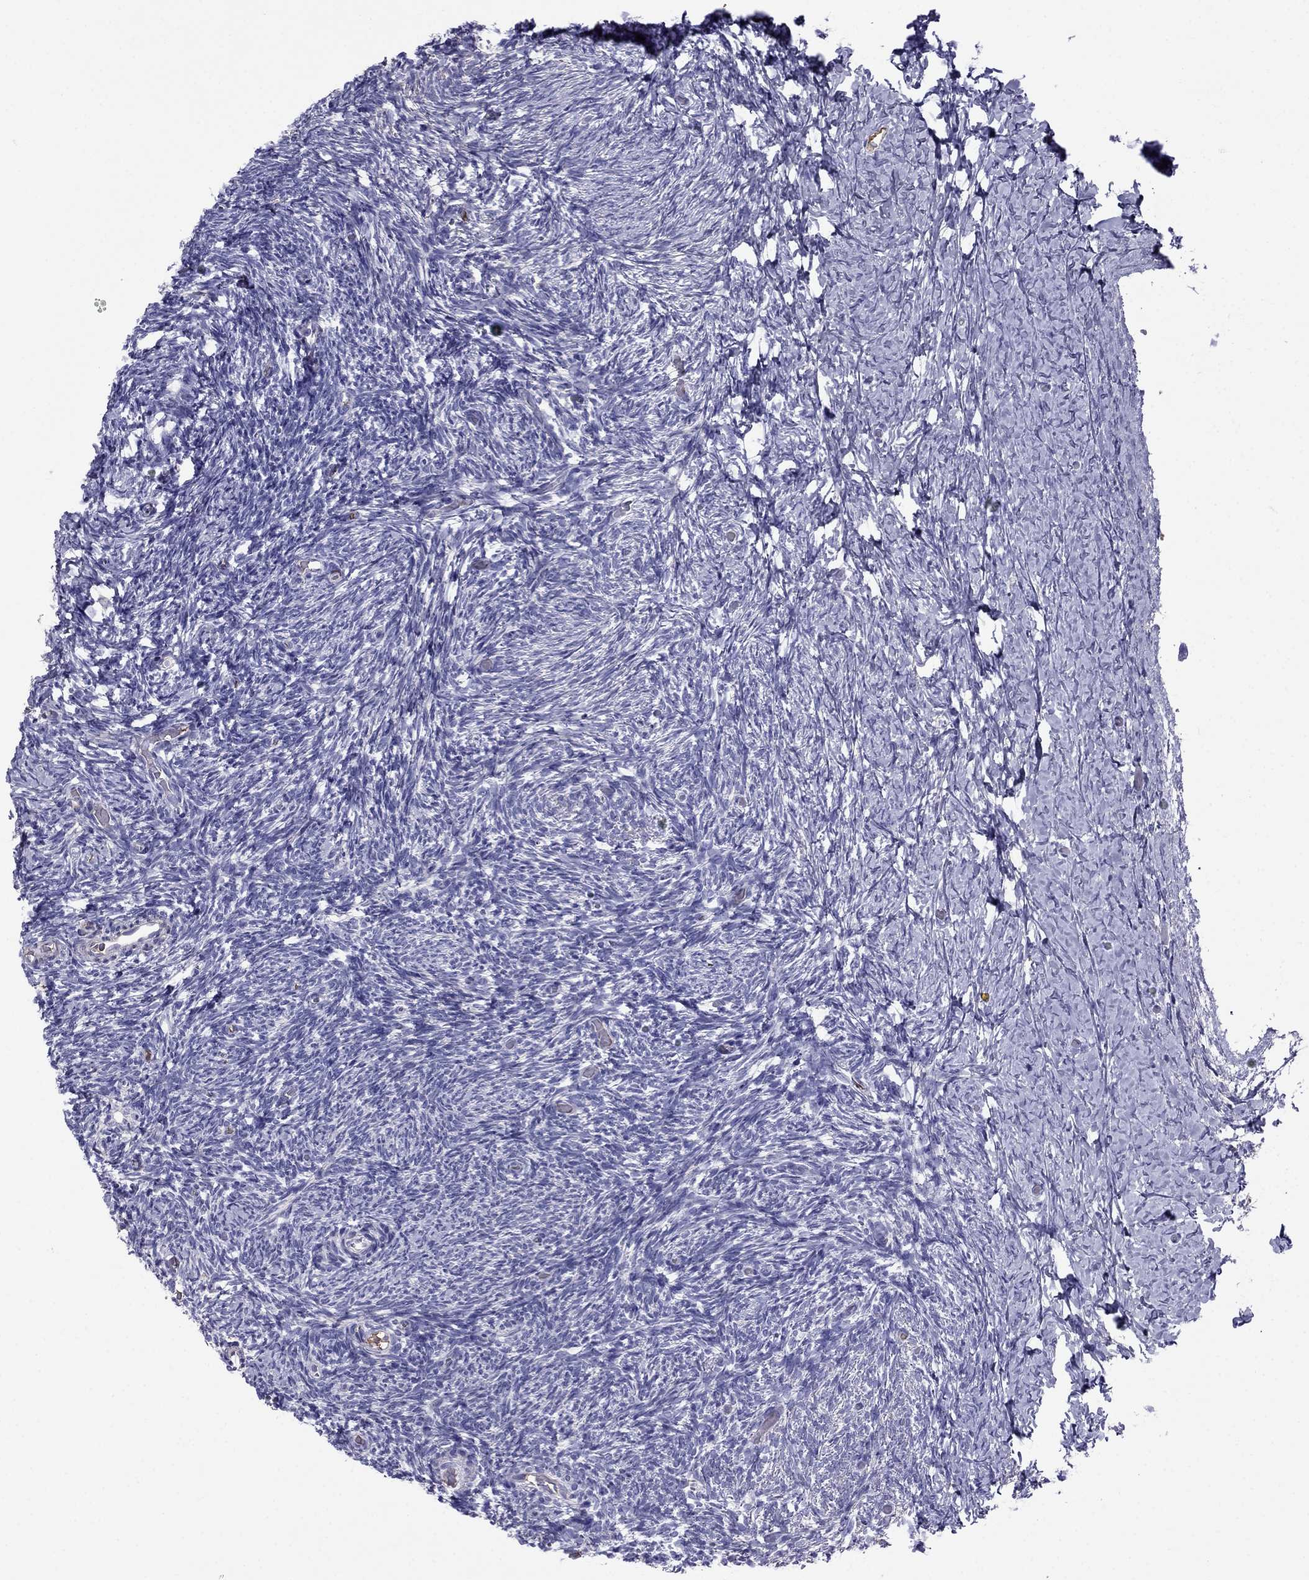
{"staining": {"intensity": "negative", "quantity": "none", "location": "none"}, "tissue": "ovary", "cell_type": "Follicle cells", "image_type": "normal", "snomed": [{"axis": "morphology", "description": "Normal tissue, NOS"}, {"axis": "topography", "description": "Ovary"}], "caption": "High magnification brightfield microscopy of normal ovary stained with DAB (brown) and counterstained with hematoxylin (blue): follicle cells show no significant staining.", "gene": "TBC1D21", "patient": {"sex": "female", "age": 39}}